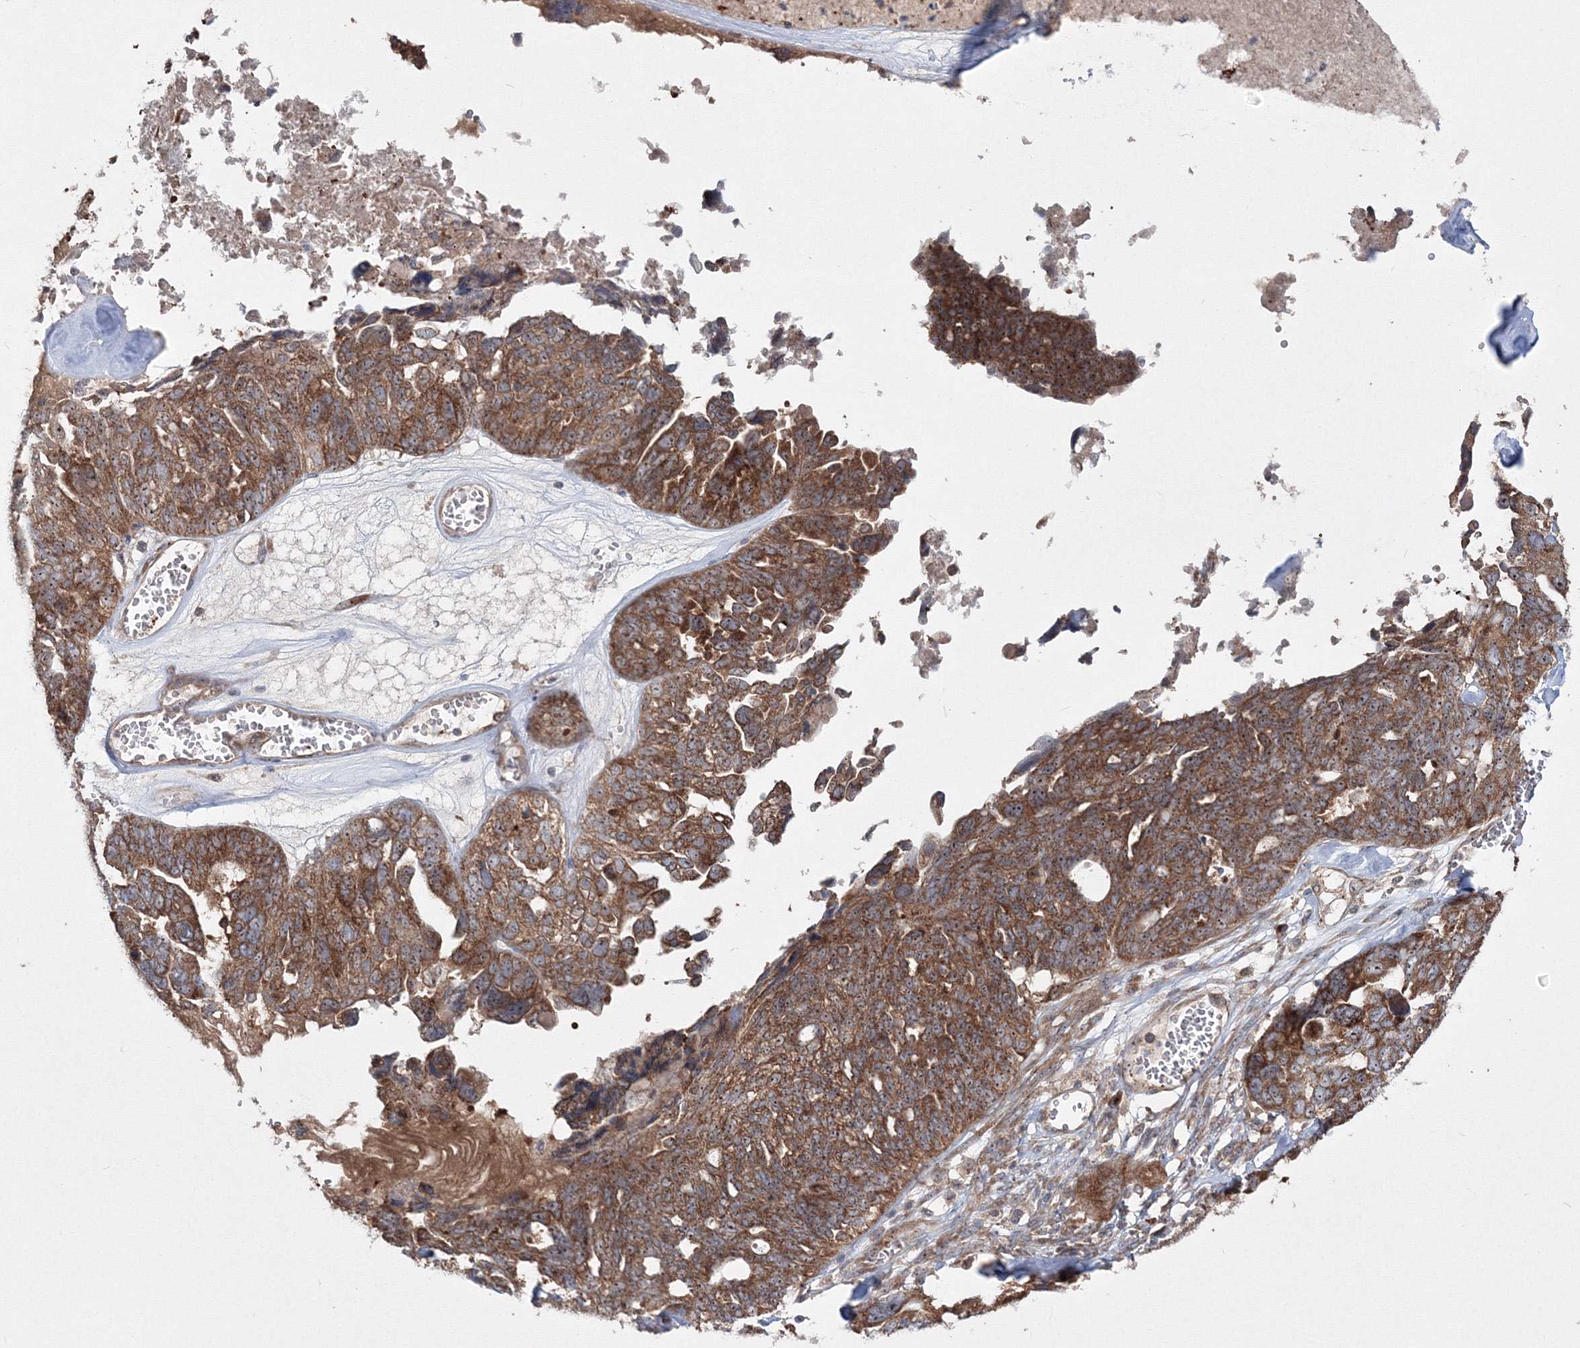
{"staining": {"intensity": "strong", "quantity": ">75%", "location": "cytoplasmic/membranous"}, "tissue": "ovarian cancer", "cell_type": "Tumor cells", "image_type": "cancer", "snomed": [{"axis": "morphology", "description": "Cystadenocarcinoma, serous, NOS"}, {"axis": "topography", "description": "Ovary"}], "caption": "A high amount of strong cytoplasmic/membranous expression is present in approximately >75% of tumor cells in ovarian cancer (serous cystadenocarcinoma) tissue. (Stains: DAB (3,3'-diaminobenzidine) in brown, nuclei in blue, Microscopy: brightfield microscopy at high magnification).", "gene": "PEX13", "patient": {"sex": "female", "age": 79}}